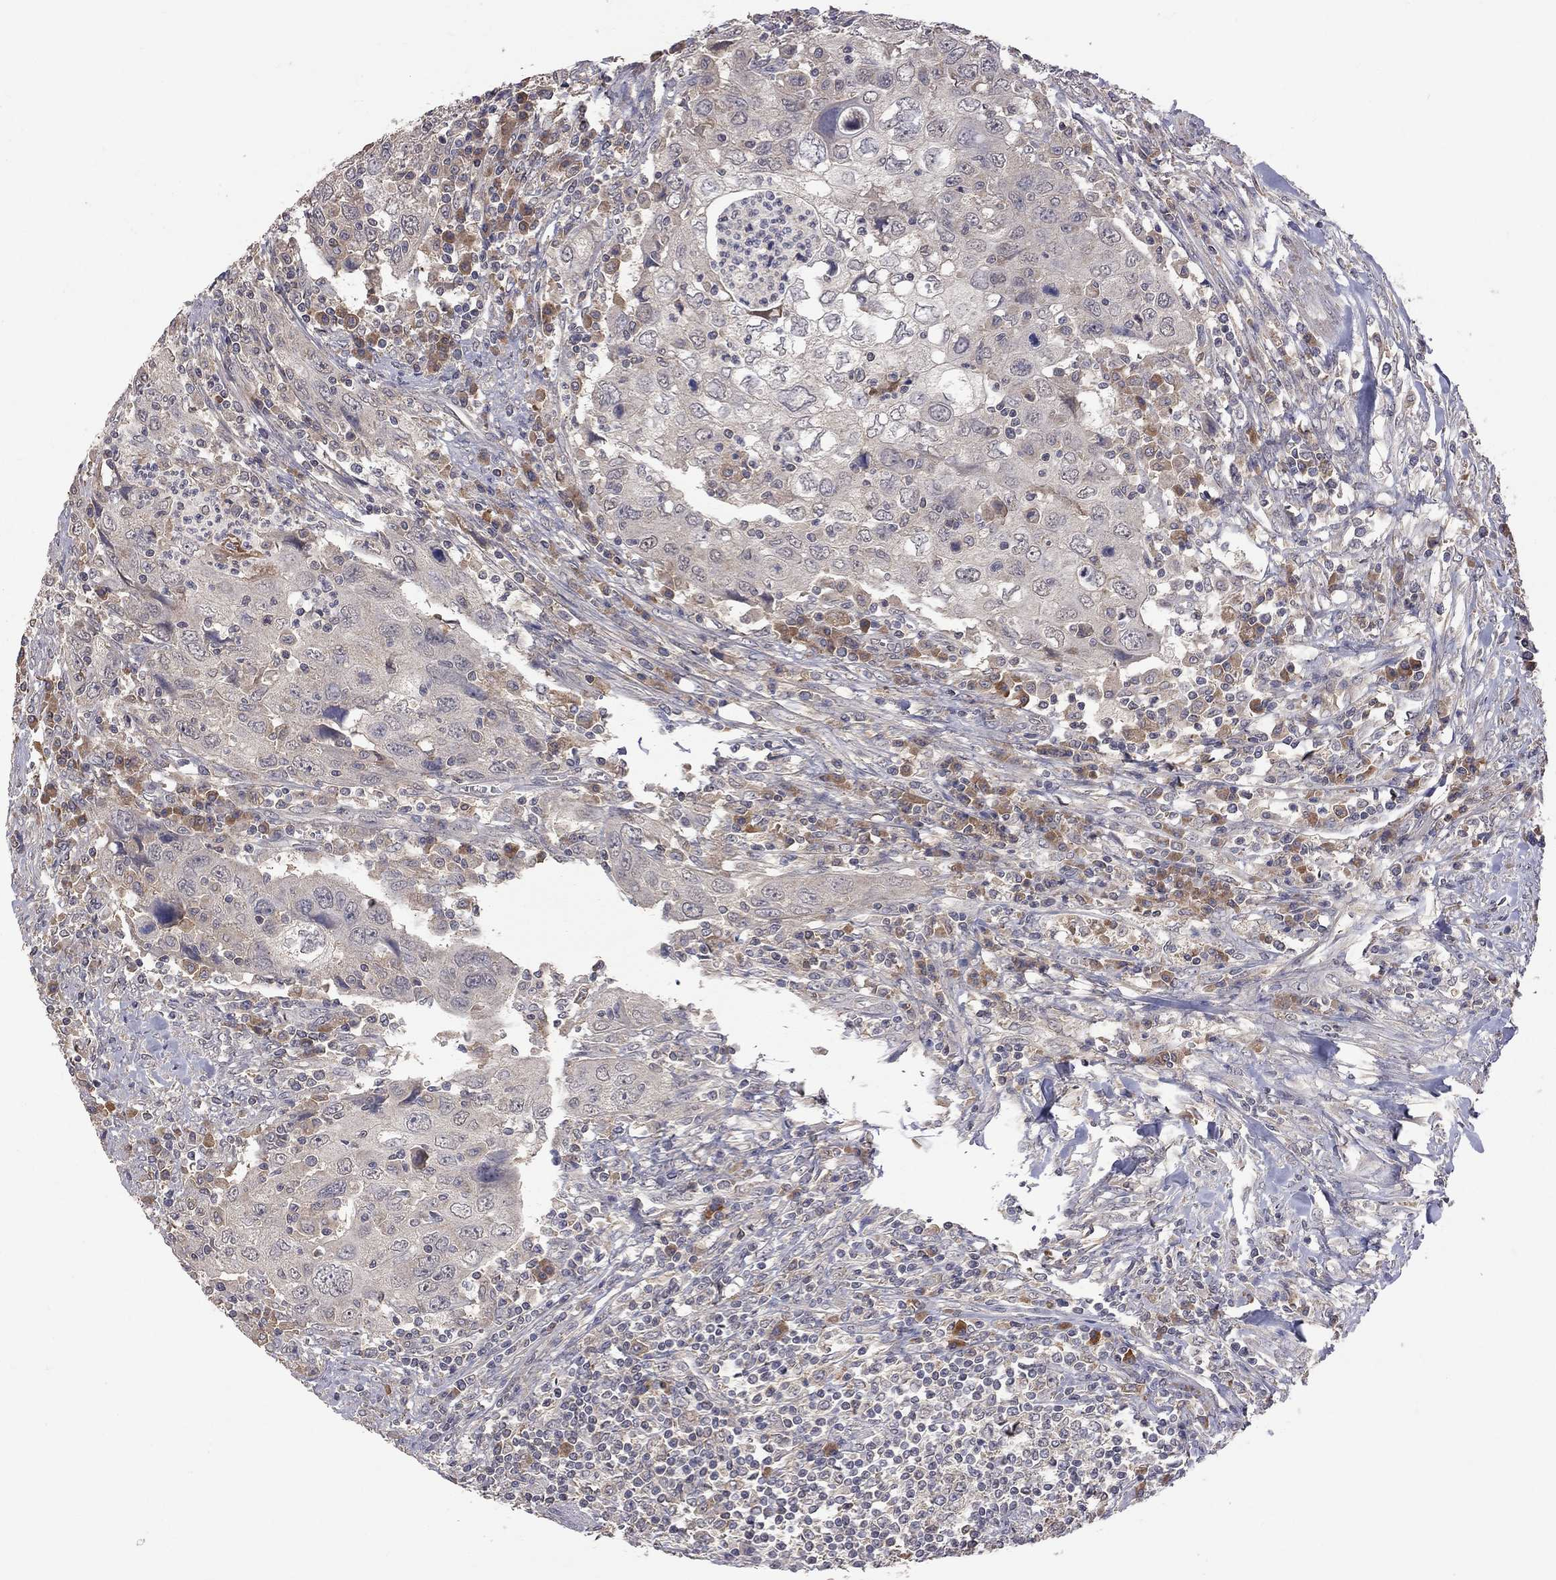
{"staining": {"intensity": "negative", "quantity": "none", "location": "none"}, "tissue": "urothelial cancer", "cell_type": "Tumor cells", "image_type": "cancer", "snomed": [{"axis": "morphology", "description": "Urothelial carcinoma, High grade"}, {"axis": "topography", "description": "Urinary bladder"}], "caption": "An image of human urothelial carcinoma (high-grade) is negative for staining in tumor cells. (Brightfield microscopy of DAB (3,3'-diaminobenzidine) IHC at high magnification).", "gene": "HTR6", "patient": {"sex": "male", "age": 76}}